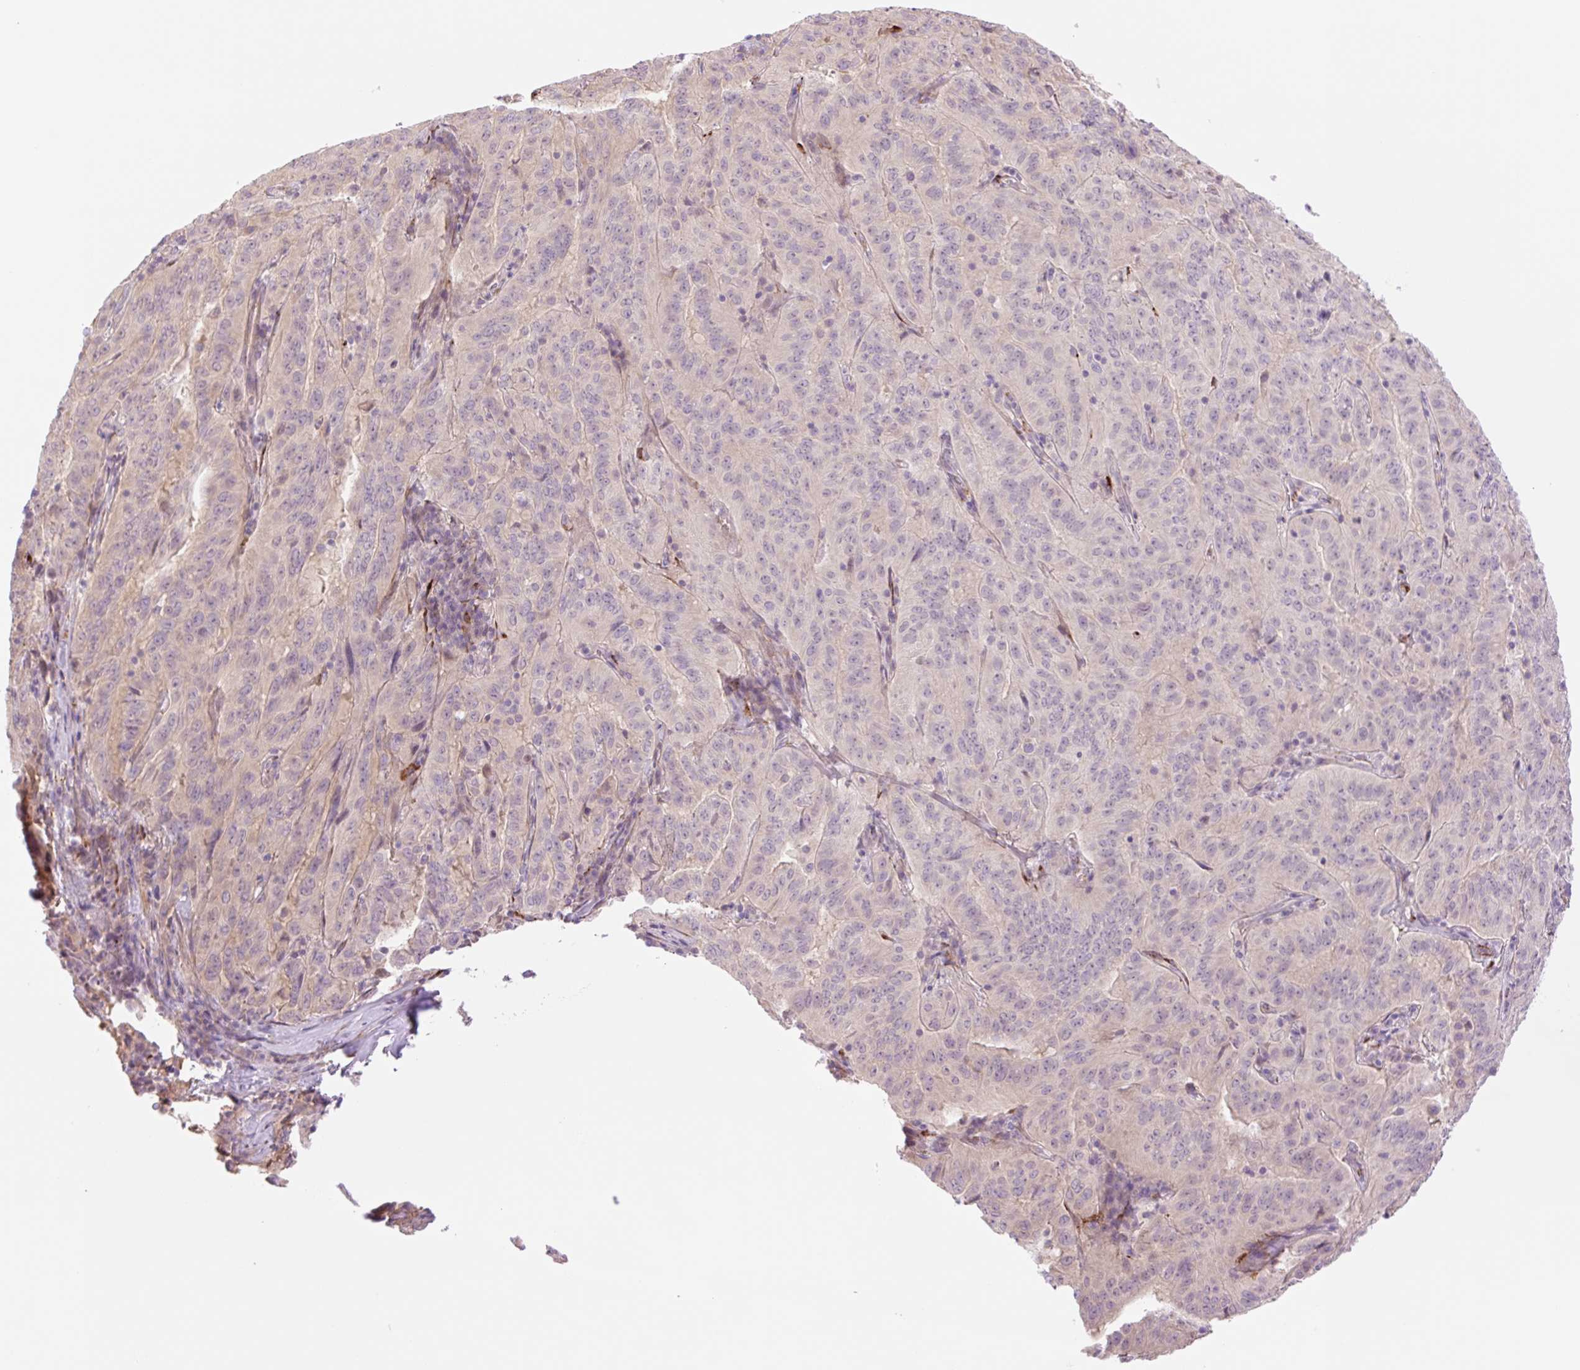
{"staining": {"intensity": "negative", "quantity": "none", "location": "none"}, "tissue": "pancreatic cancer", "cell_type": "Tumor cells", "image_type": "cancer", "snomed": [{"axis": "morphology", "description": "Adenocarcinoma, NOS"}, {"axis": "topography", "description": "Pancreas"}], "caption": "A photomicrograph of human pancreatic cancer (adenocarcinoma) is negative for staining in tumor cells.", "gene": "COL5A1", "patient": {"sex": "male", "age": 63}}